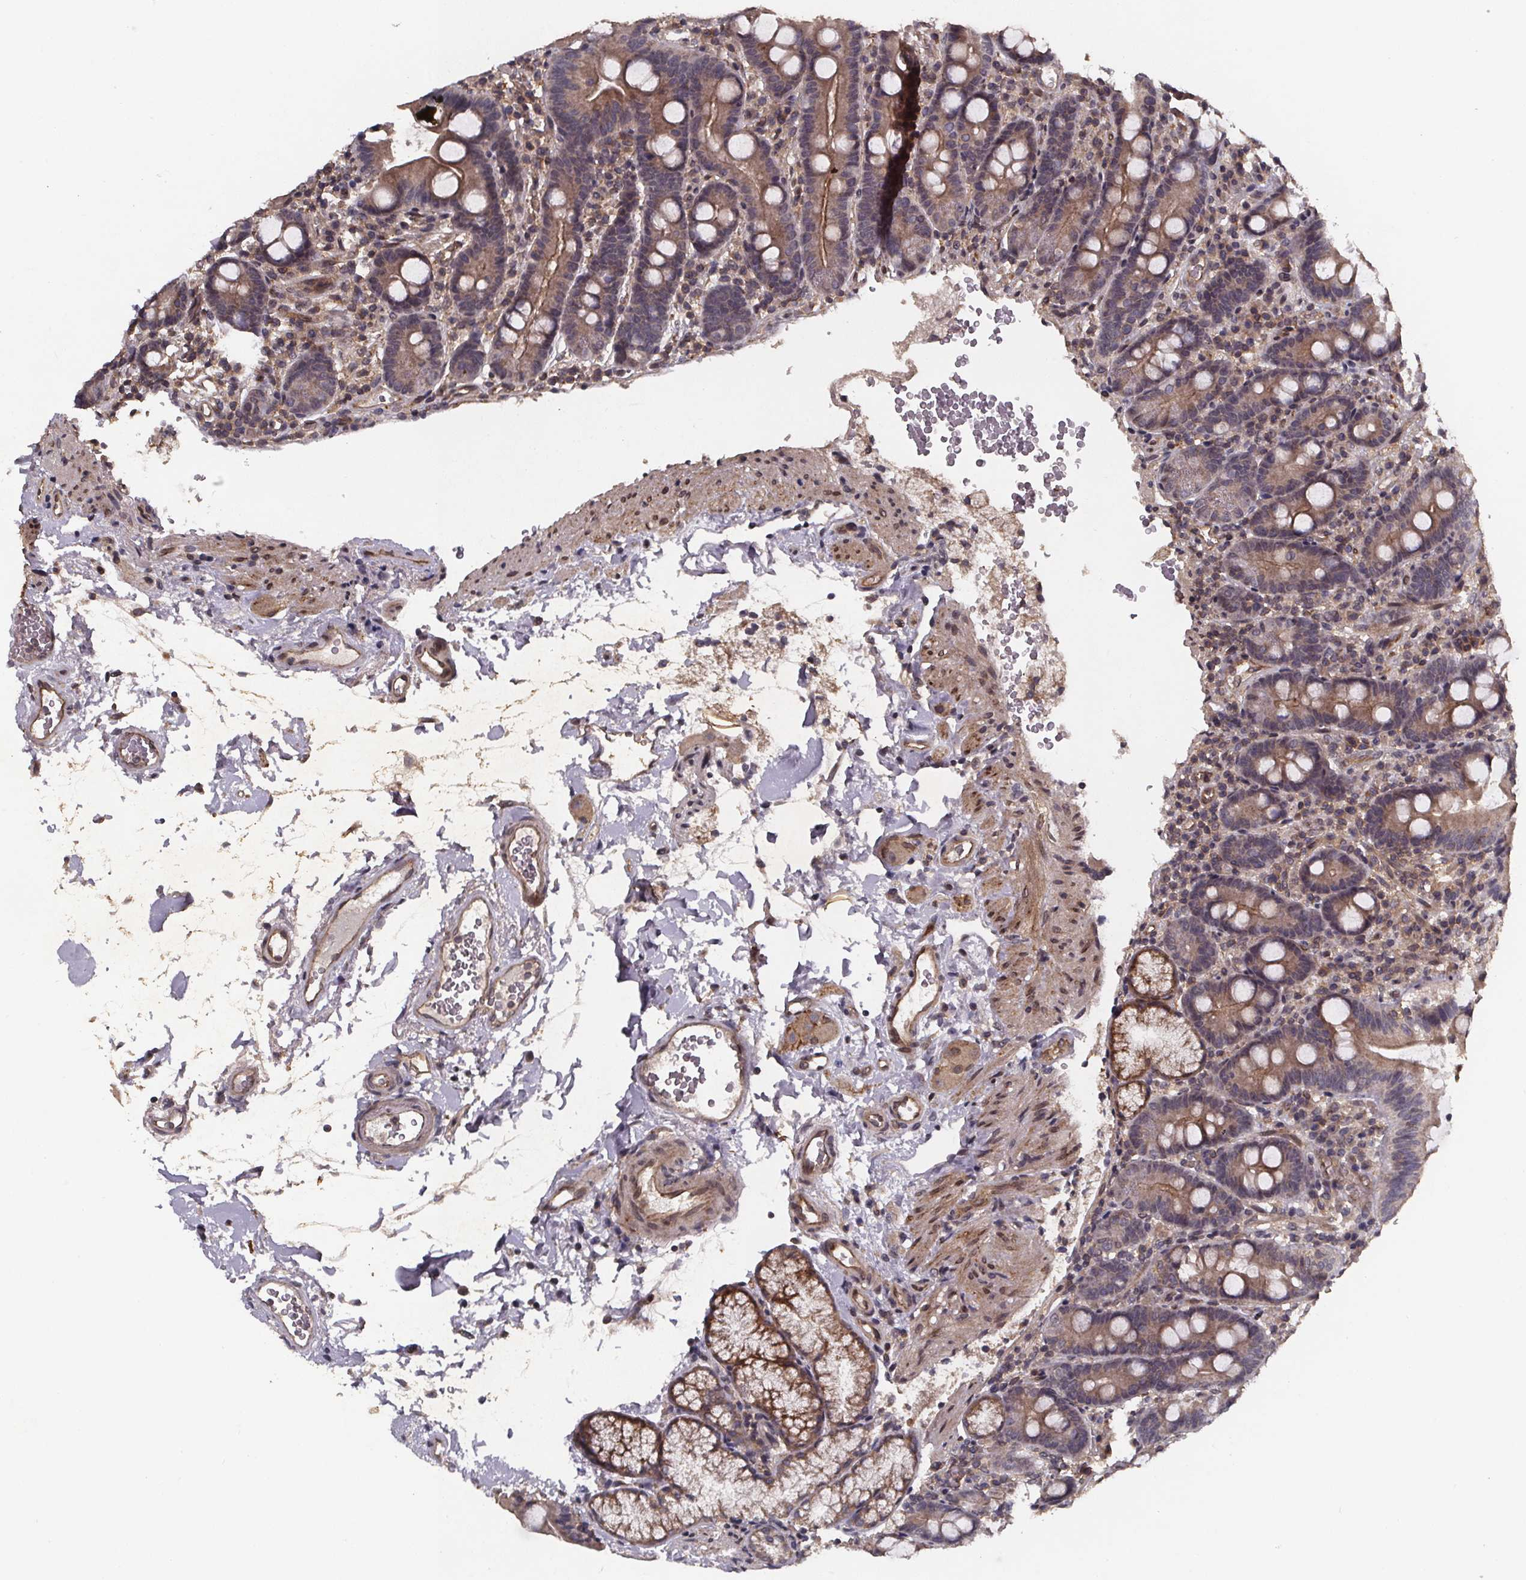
{"staining": {"intensity": "moderate", "quantity": "25%-75%", "location": "cytoplasmic/membranous"}, "tissue": "duodenum", "cell_type": "Glandular cells", "image_type": "normal", "snomed": [{"axis": "morphology", "description": "Normal tissue, NOS"}, {"axis": "topography", "description": "Duodenum"}], "caption": "Duodenum stained for a protein (brown) displays moderate cytoplasmic/membranous positive staining in approximately 25%-75% of glandular cells.", "gene": "PIERCE2", "patient": {"sex": "male", "age": 59}}